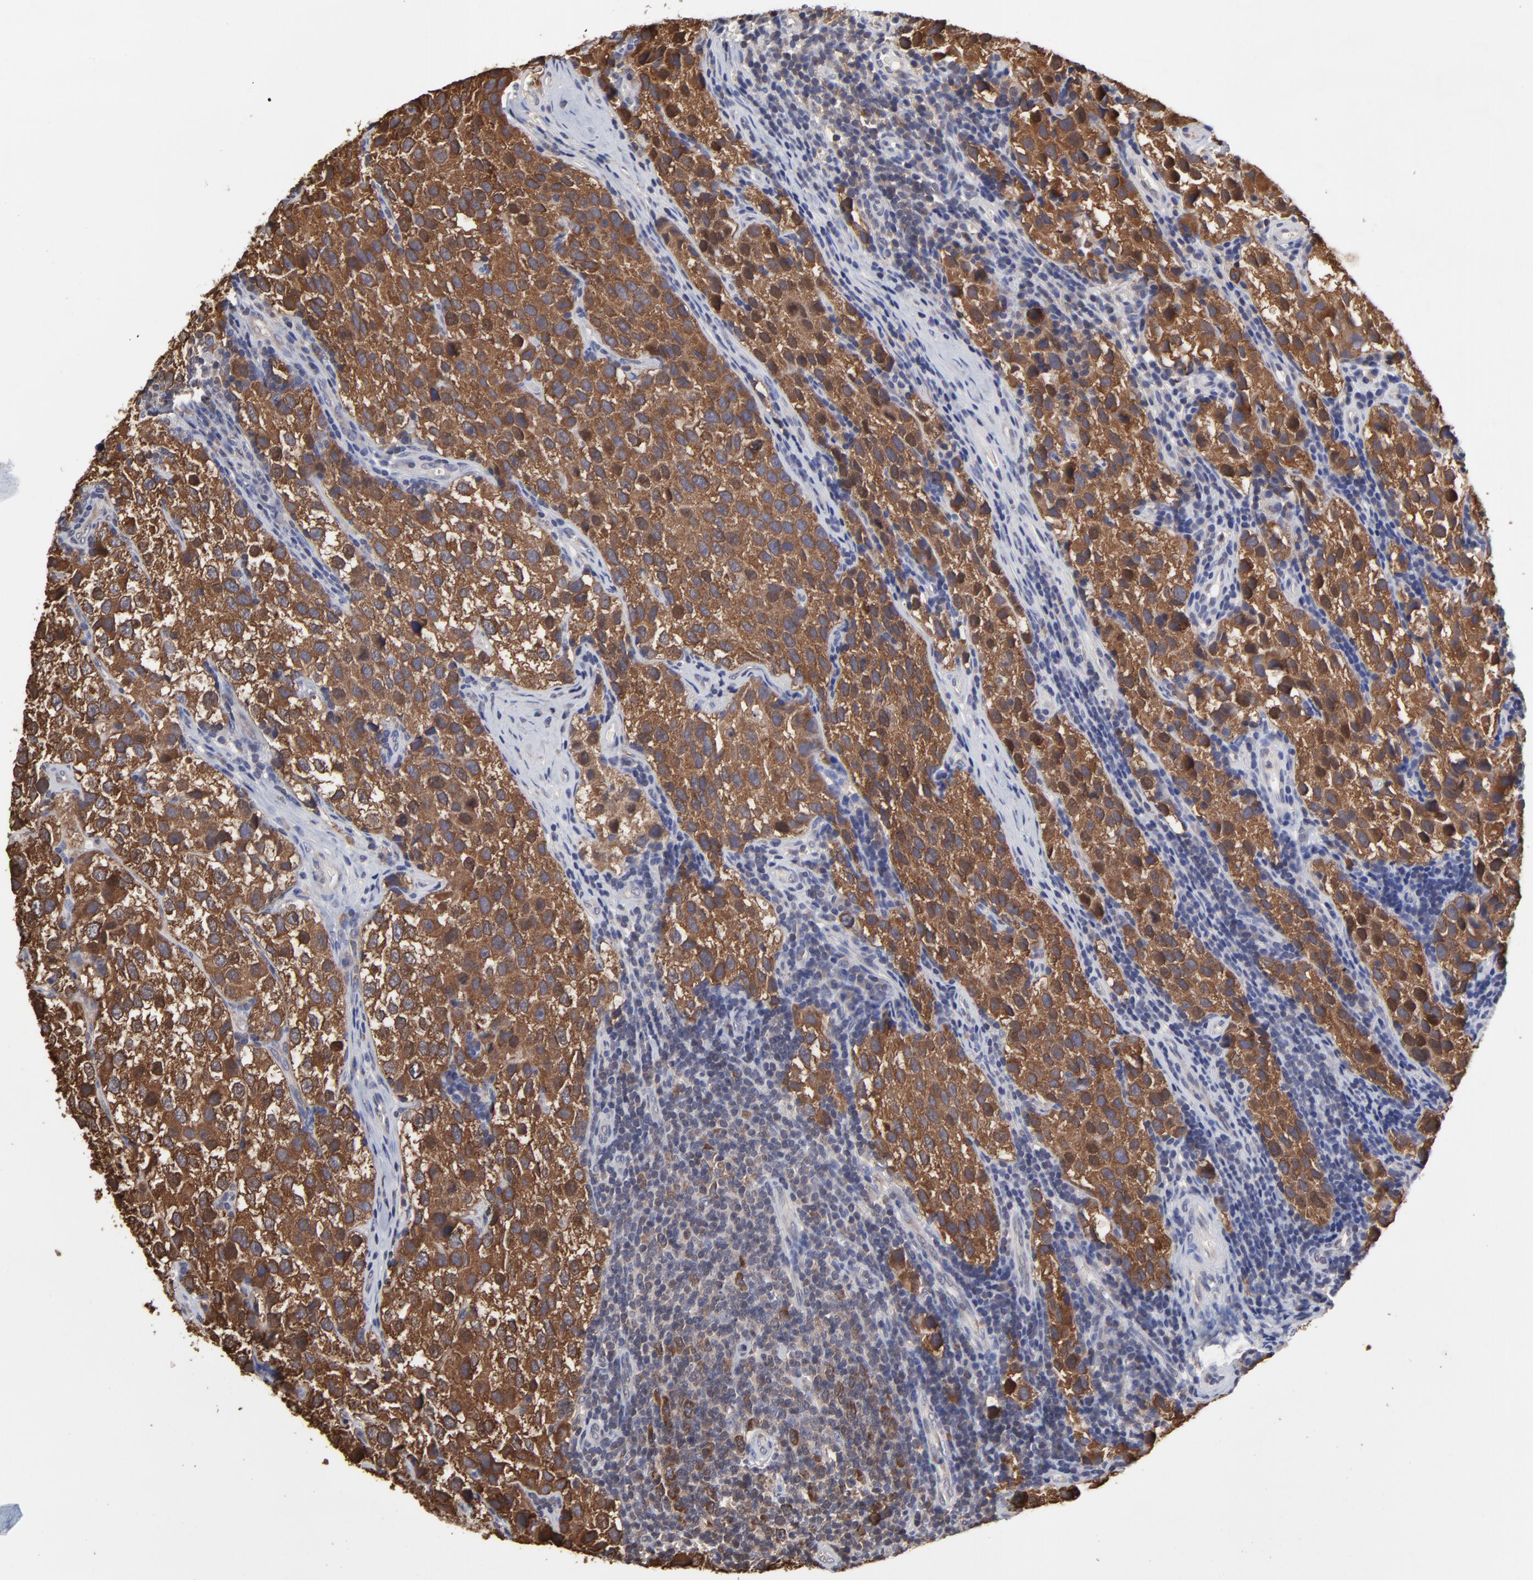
{"staining": {"intensity": "strong", "quantity": ">75%", "location": "cytoplasmic/membranous,nuclear"}, "tissue": "testis cancer", "cell_type": "Tumor cells", "image_type": "cancer", "snomed": [{"axis": "morphology", "description": "Seminoma, NOS"}, {"axis": "topography", "description": "Testis"}], "caption": "Testis cancer (seminoma) stained with a brown dye shows strong cytoplasmic/membranous and nuclear positive positivity in approximately >75% of tumor cells.", "gene": "CCT2", "patient": {"sex": "male", "age": 39}}